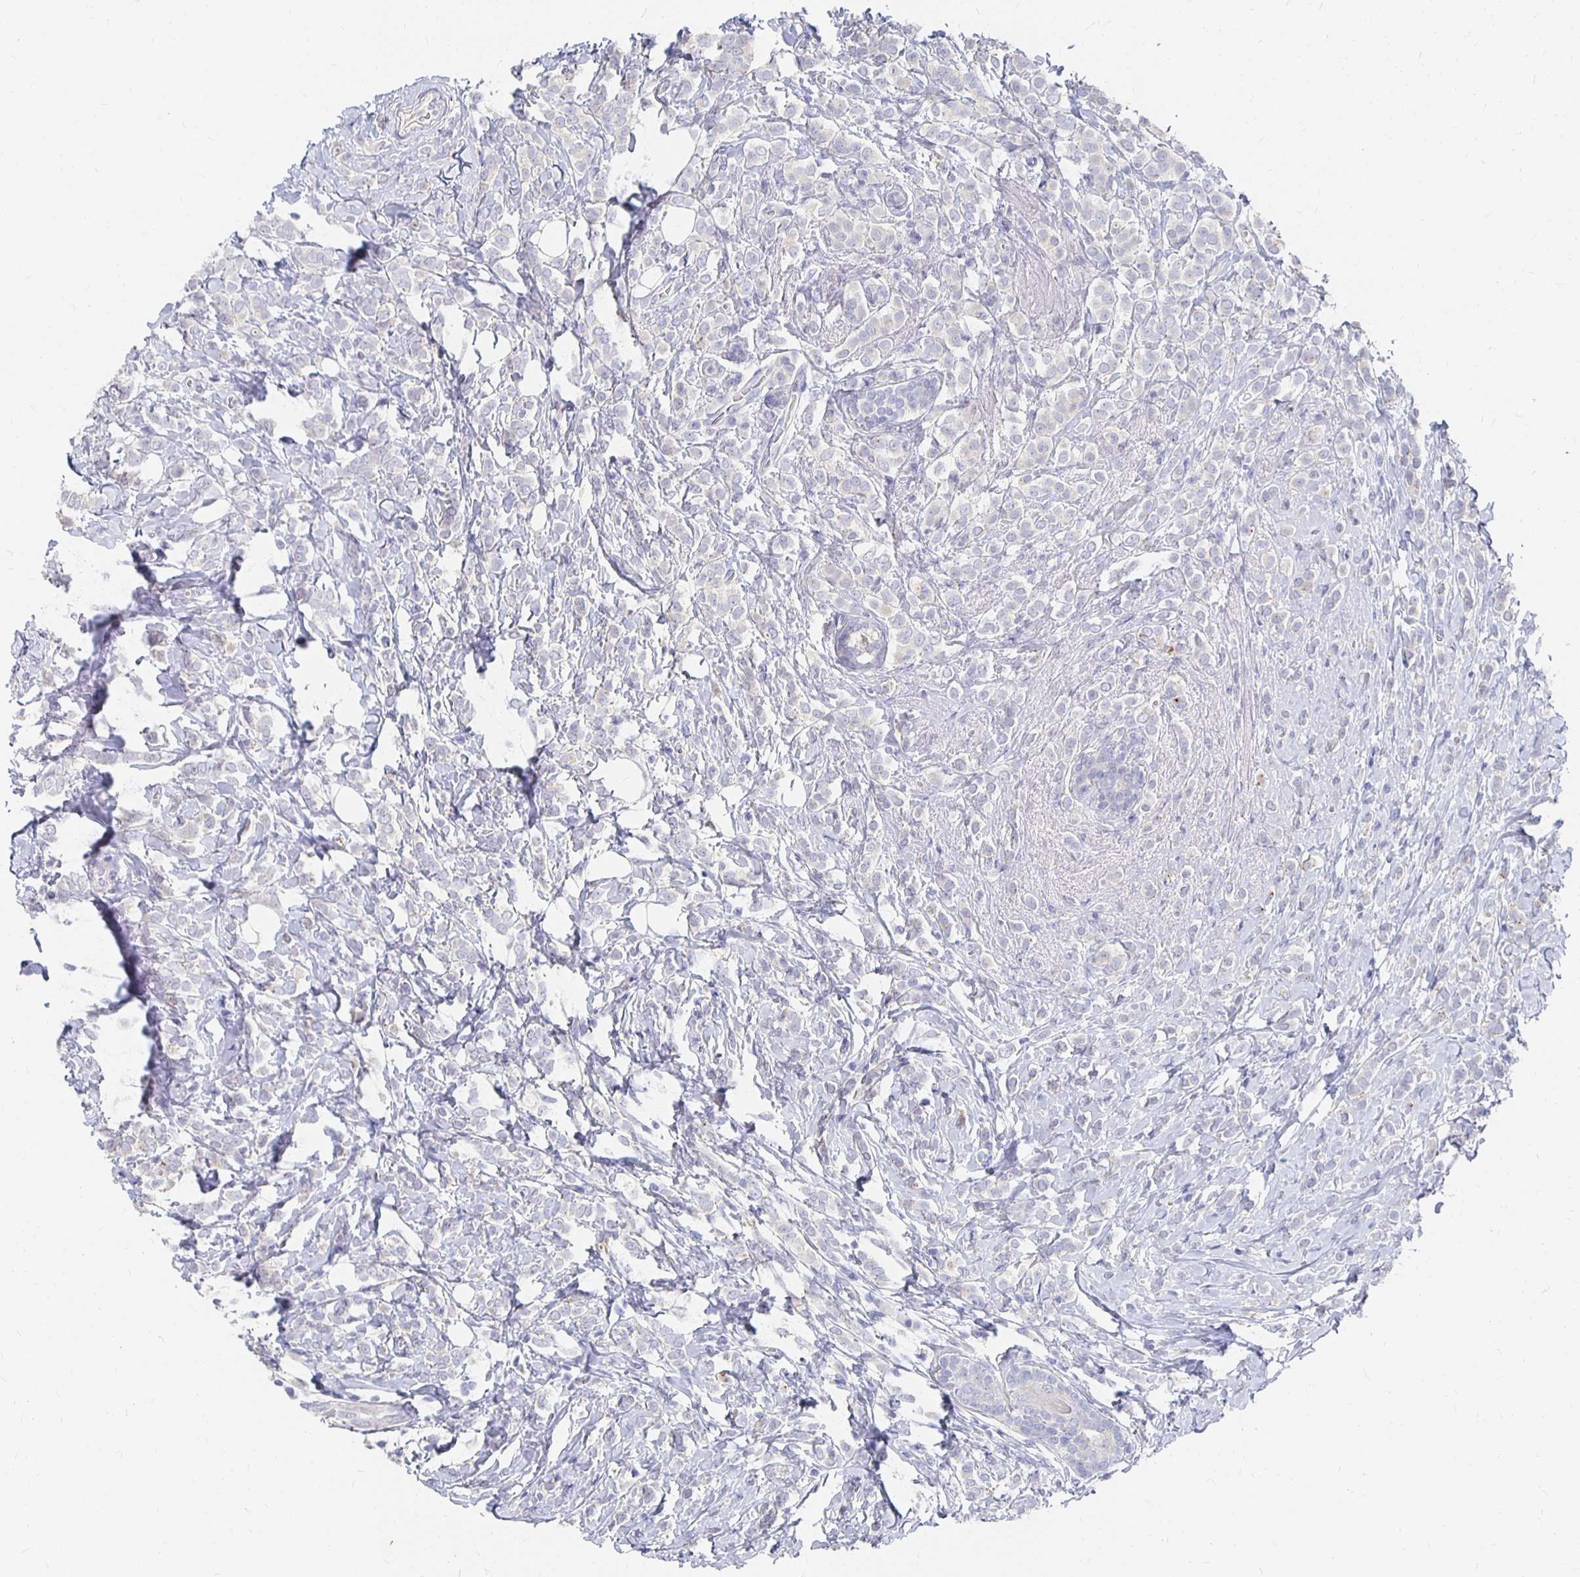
{"staining": {"intensity": "negative", "quantity": "none", "location": "none"}, "tissue": "breast cancer", "cell_type": "Tumor cells", "image_type": "cancer", "snomed": [{"axis": "morphology", "description": "Lobular carcinoma"}, {"axis": "topography", "description": "Breast"}], "caption": "This histopathology image is of breast lobular carcinoma stained with immunohistochemistry (IHC) to label a protein in brown with the nuclei are counter-stained blue. There is no expression in tumor cells.", "gene": "FKRP", "patient": {"sex": "female", "age": 49}}